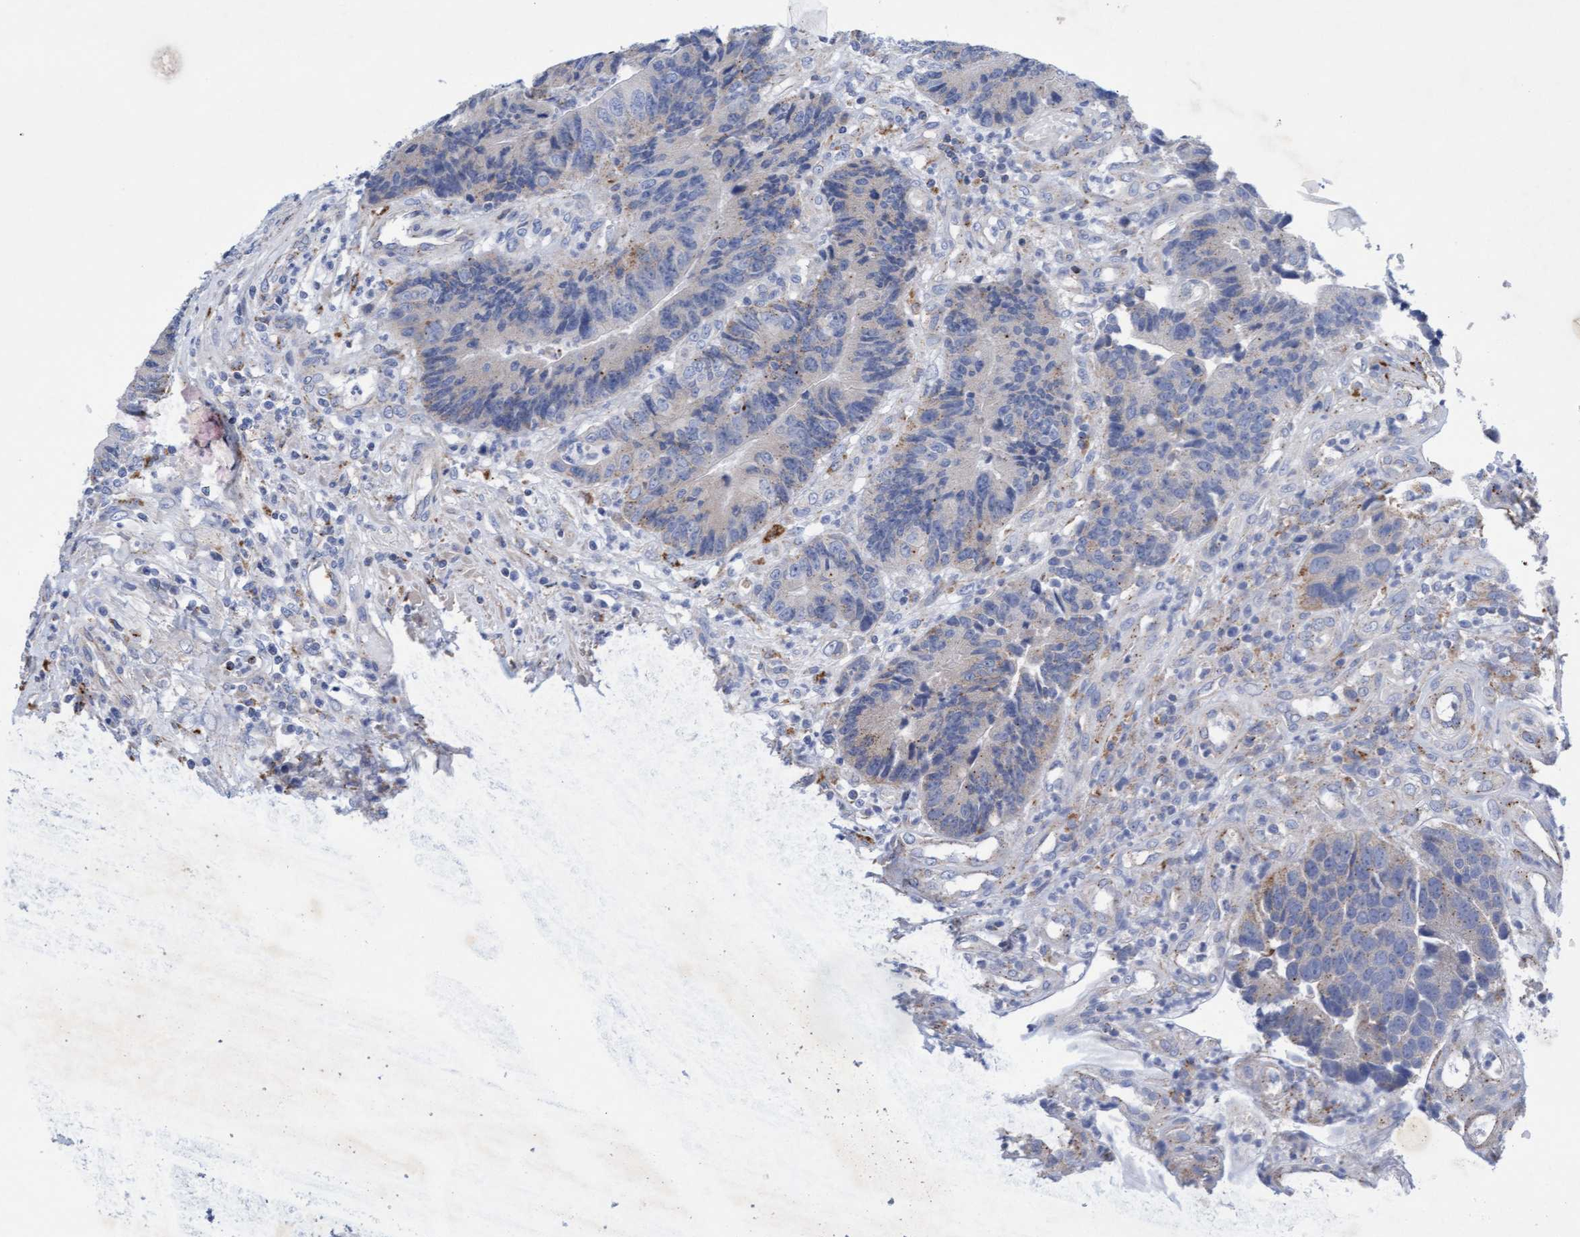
{"staining": {"intensity": "moderate", "quantity": "<25%", "location": "cytoplasmic/membranous"}, "tissue": "colorectal cancer", "cell_type": "Tumor cells", "image_type": "cancer", "snomed": [{"axis": "morphology", "description": "Adenocarcinoma, NOS"}, {"axis": "topography", "description": "Rectum"}], "caption": "The image shows a brown stain indicating the presence of a protein in the cytoplasmic/membranous of tumor cells in colorectal cancer. (Brightfield microscopy of DAB IHC at high magnification).", "gene": "SGSH", "patient": {"sex": "male", "age": 84}}